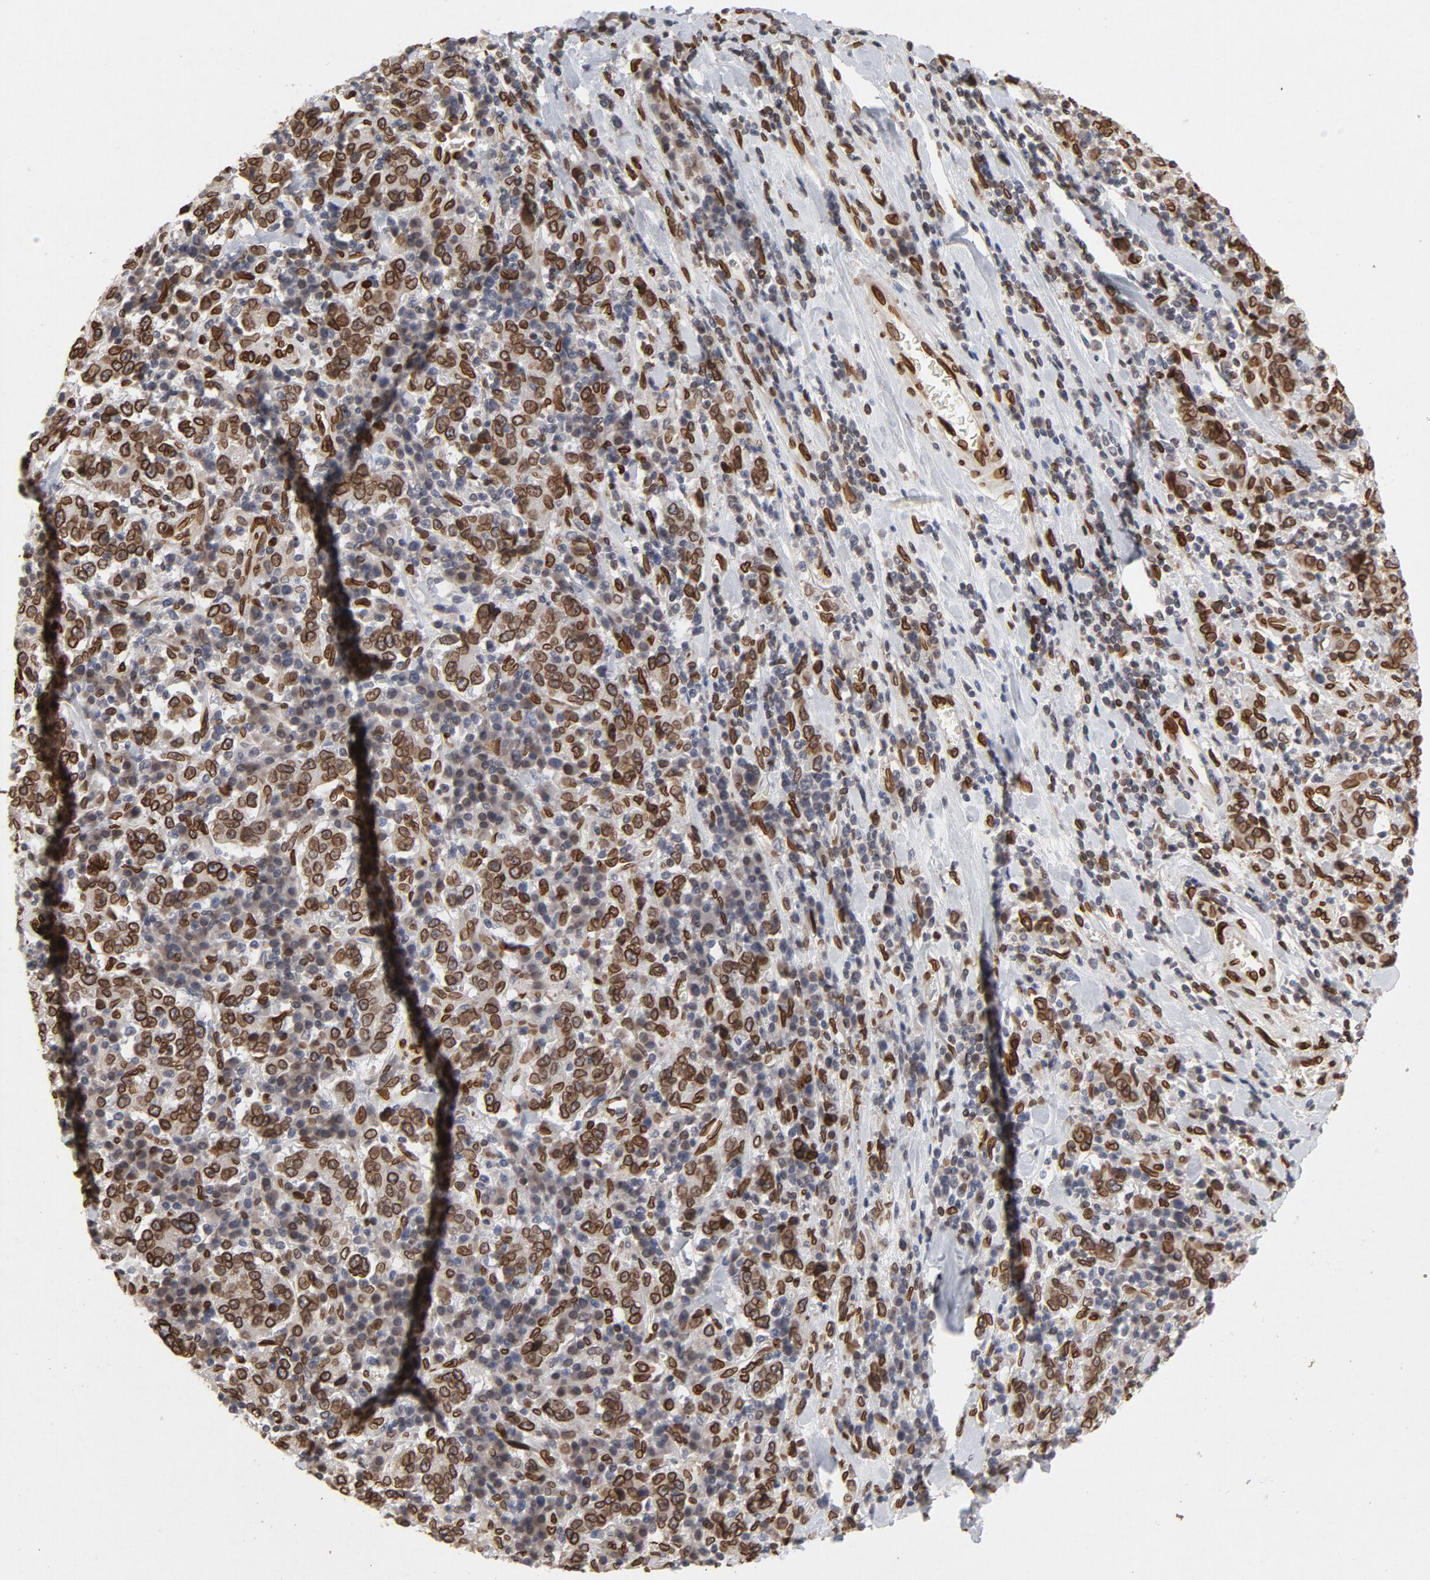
{"staining": {"intensity": "strong", "quantity": ">75%", "location": "cytoplasmic/membranous,nuclear"}, "tissue": "stomach cancer", "cell_type": "Tumor cells", "image_type": "cancer", "snomed": [{"axis": "morphology", "description": "Normal tissue, NOS"}, {"axis": "morphology", "description": "Adenocarcinoma, NOS"}, {"axis": "topography", "description": "Stomach, upper"}, {"axis": "topography", "description": "Stomach"}], "caption": "Immunohistochemical staining of human stomach adenocarcinoma displays strong cytoplasmic/membranous and nuclear protein expression in about >75% of tumor cells. Using DAB (brown) and hematoxylin (blue) stains, captured at high magnification using brightfield microscopy.", "gene": "LMNA", "patient": {"sex": "male", "age": 59}}